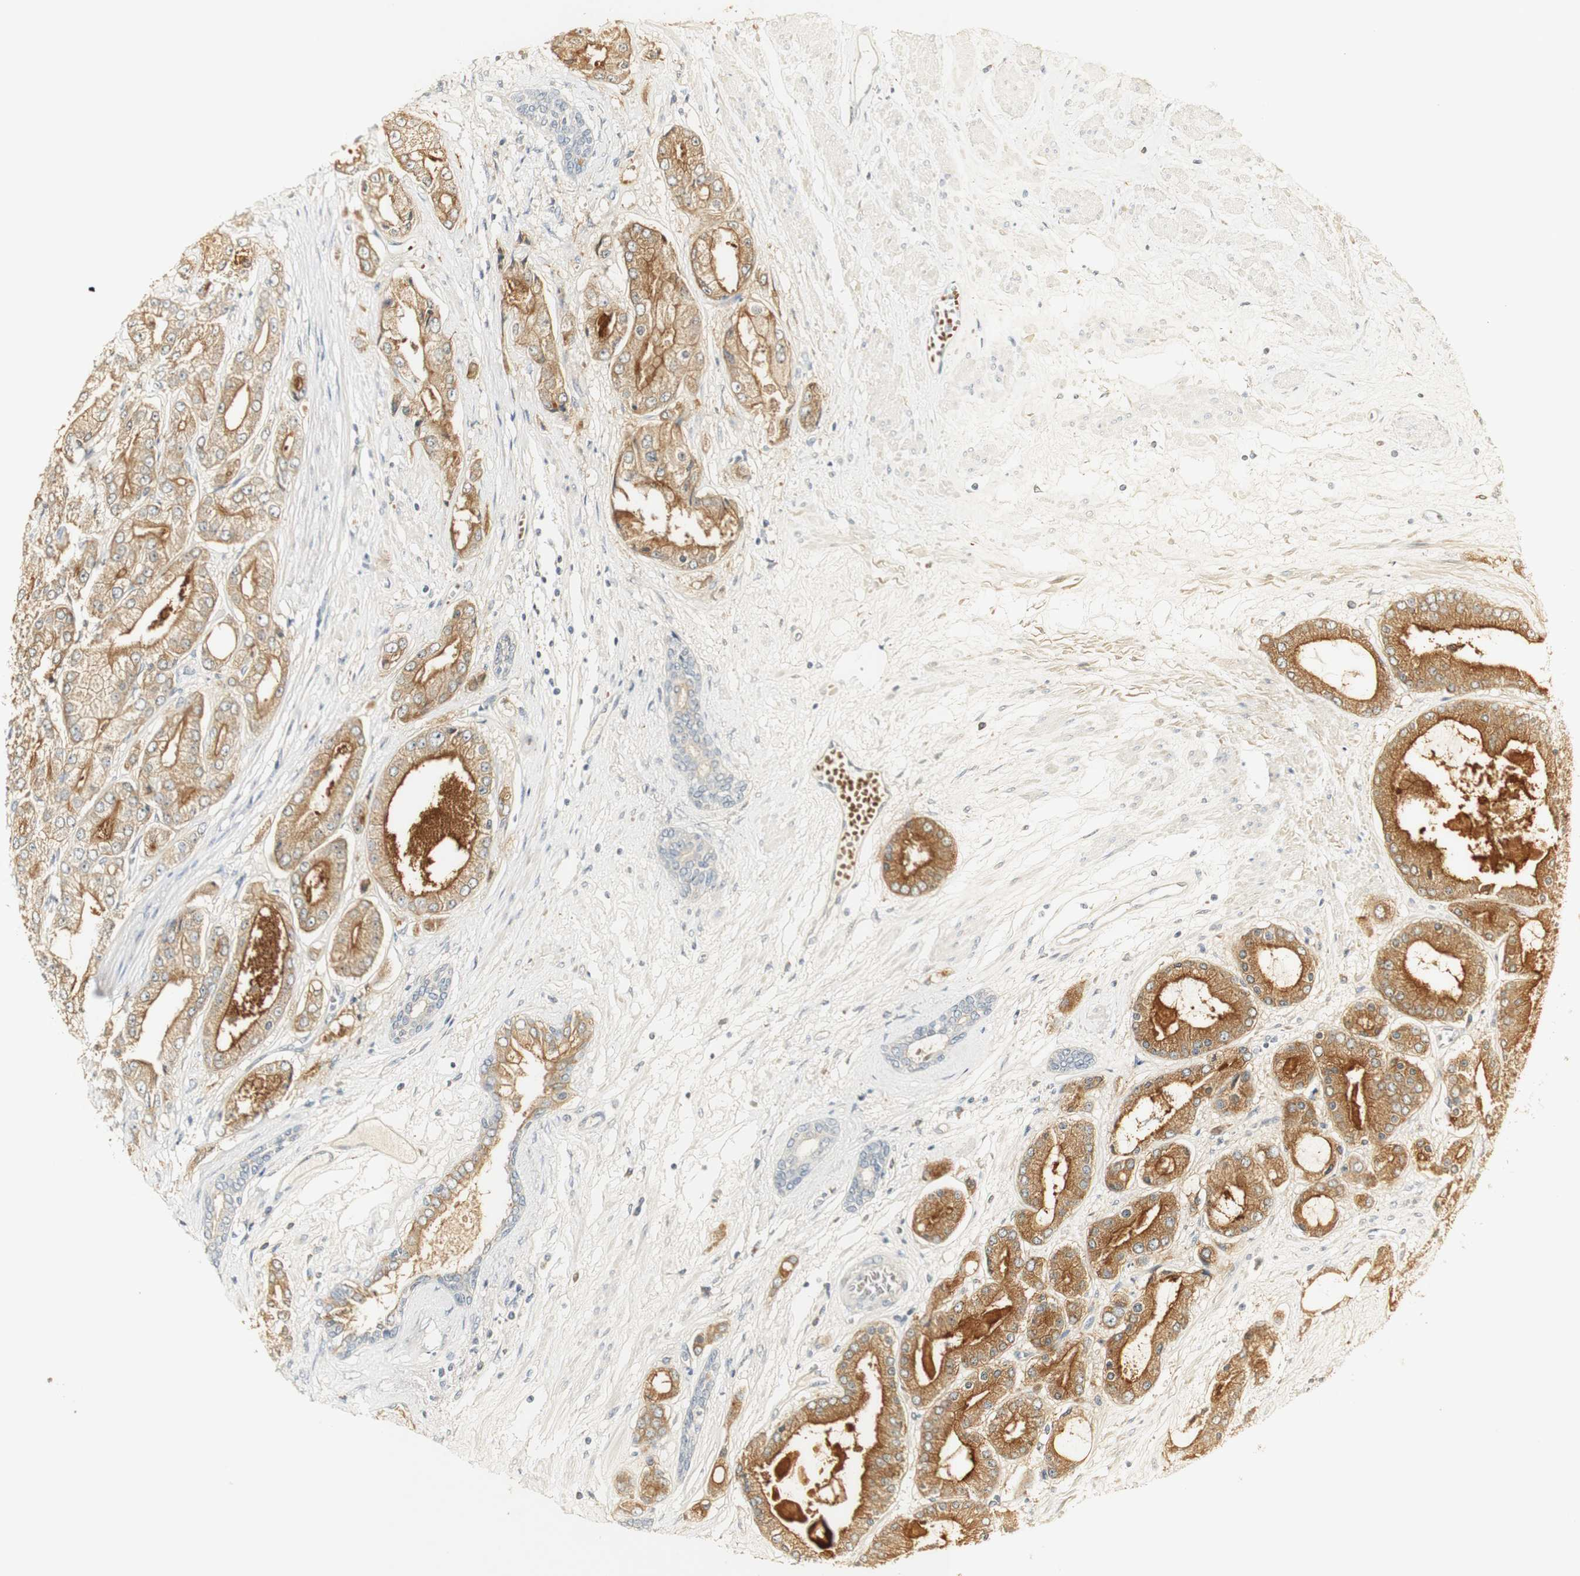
{"staining": {"intensity": "moderate", "quantity": ">75%", "location": "cytoplasmic/membranous"}, "tissue": "prostate cancer", "cell_type": "Tumor cells", "image_type": "cancer", "snomed": [{"axis": "morphology", "description": "Adenocarcinoma, High grade"}, {"axis": "topography", "description": "Prostate"}], "caption": "Prostate high-grade adenocarcinoma stained with a brown dye exhibits moderate cytoplasmic/membranous positive staining in about >75% of tumor cells.", "gene": "SYT7", "patient": {"sex": "male", "age": 59}}